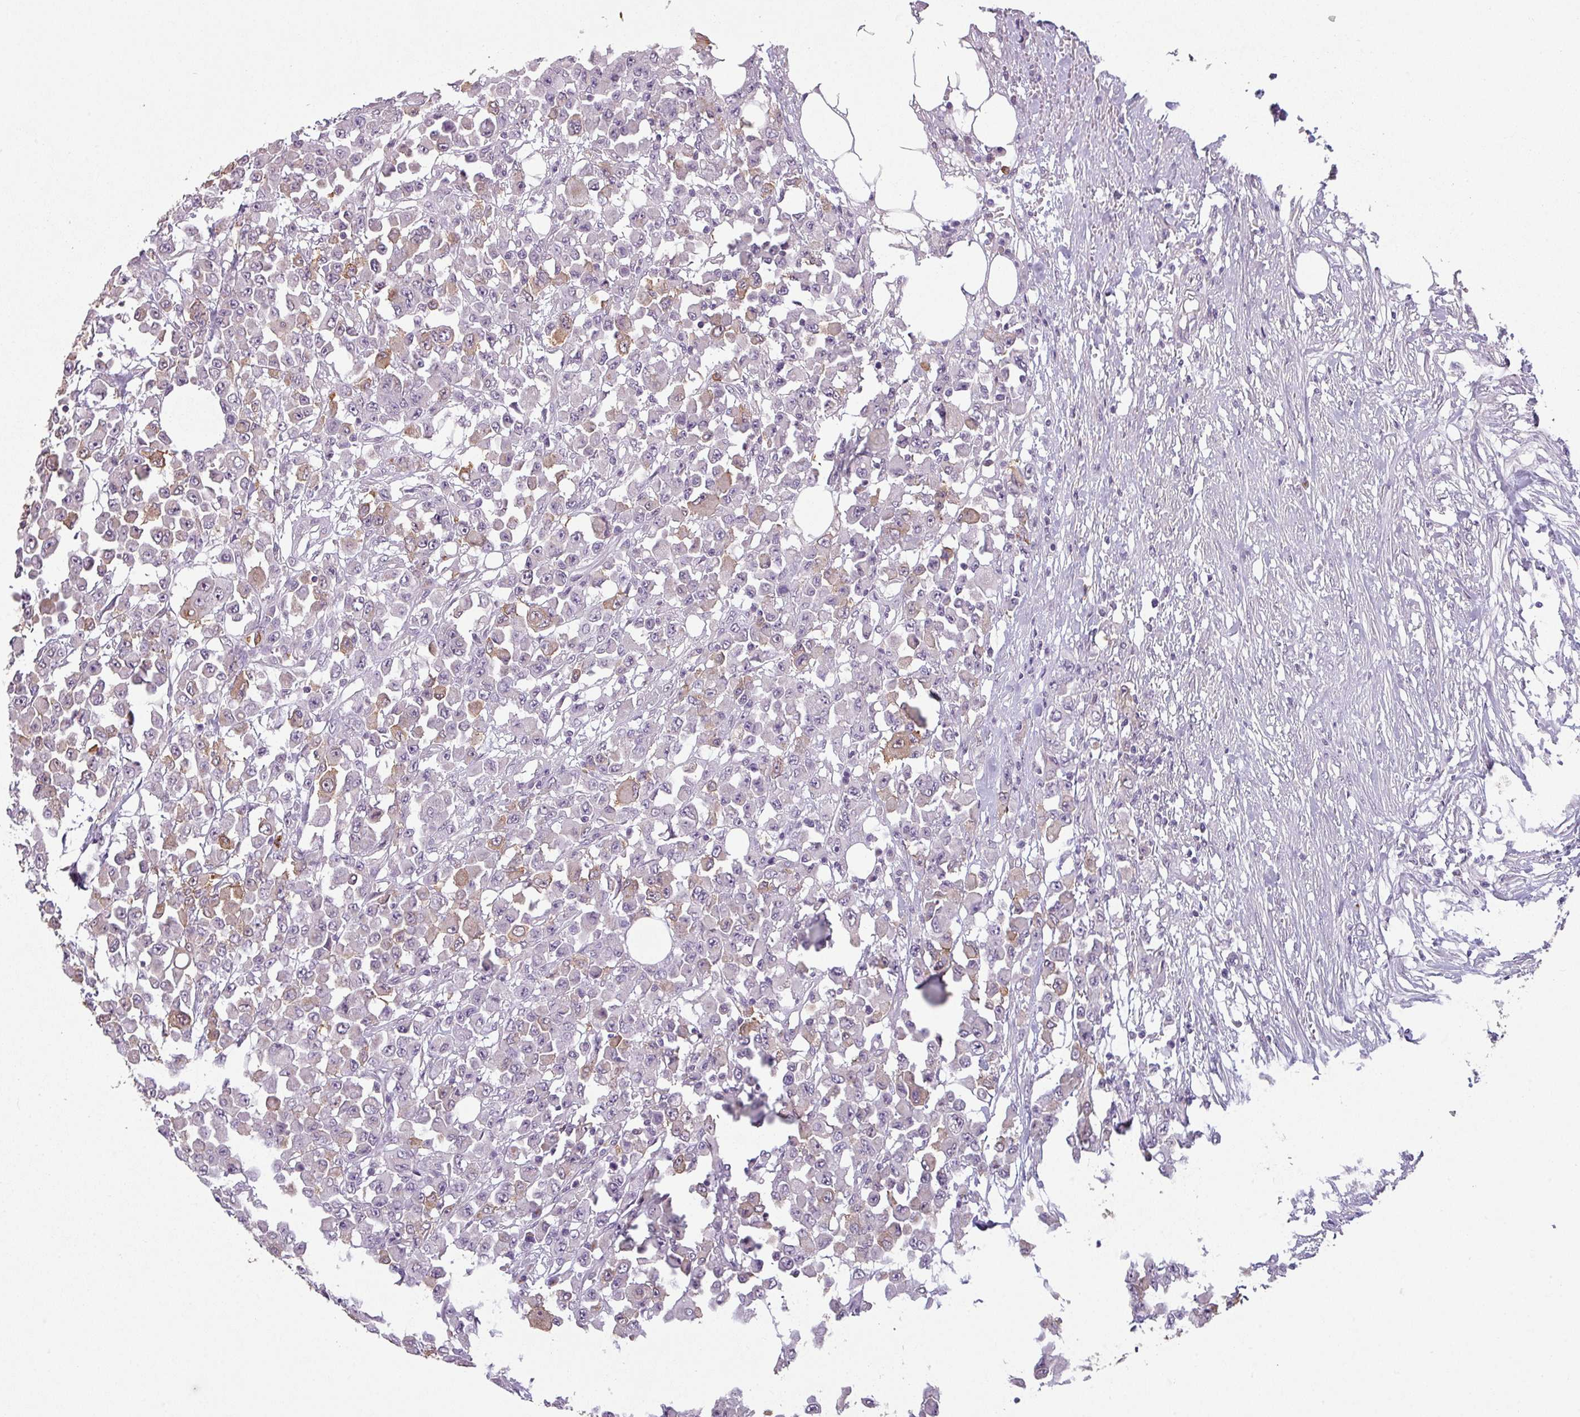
{"staining": {"intensity": "moderate", "quantity": "<25%", "location": "cytoplasmic/membranous"}, "tissue": "colorectal cancer", "cell_type": "Tumor cells", "image_type": "cancer", "snomed": [{"axis": "morphology", "description": "Adenocarcinoma, NOS"}, {"axis": "topography", "description": "Colon"}], "caption": "Protein staining demonstrates moderate cytoplasmic/membranous staining in about <25% of tumor cells in colorectal adenocarcinoma.", "gene": "MAGEC3", "patient": {"sex": "male", "age": 51}}